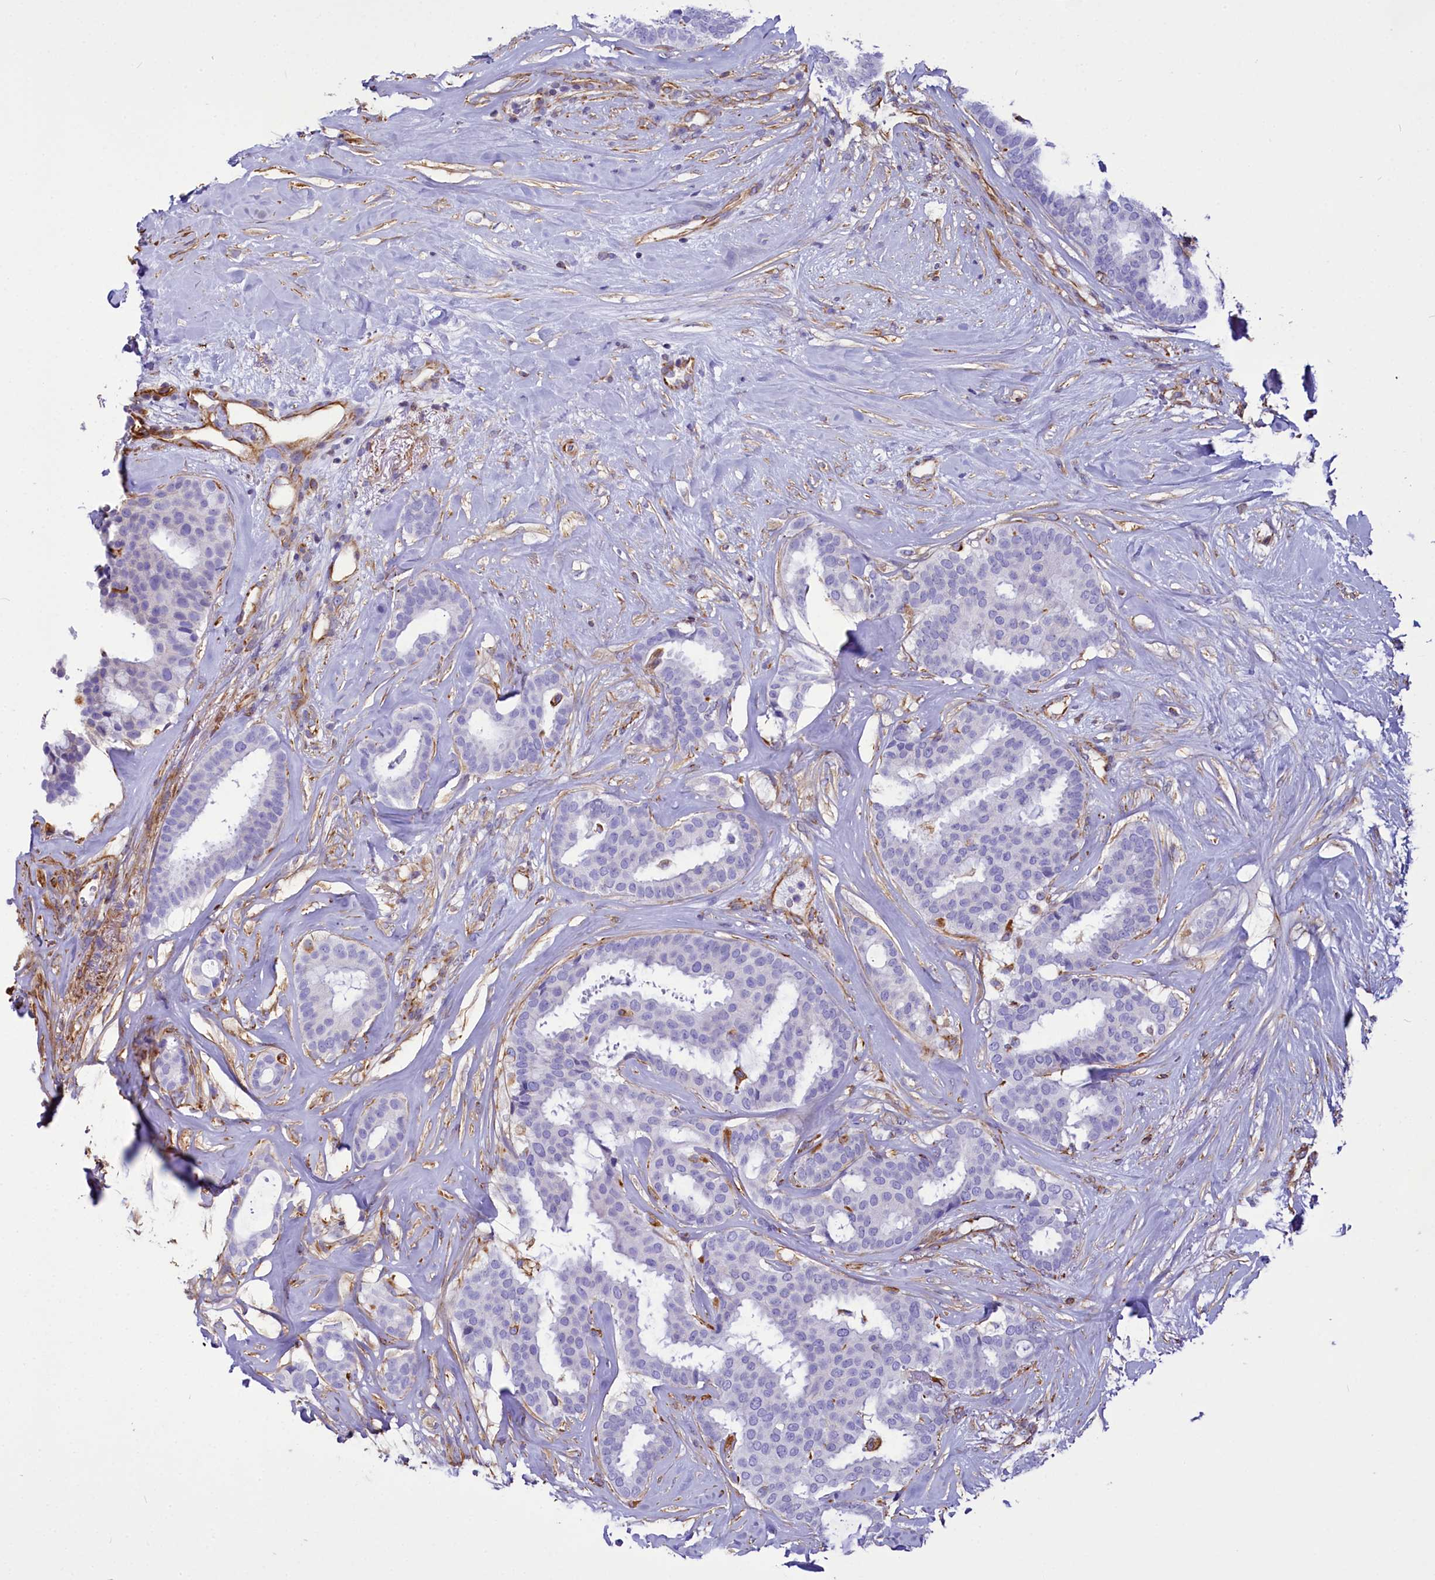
{"staining": {"intensity": "negative", "quantity": "none", "location": "none"}, "tissue": "breast cancer", "cell_type": "Tumor cells", "image_type": "cancer", "snomed": [{"axis": "morphology", "description": "Duct carcinoma"}, {"axis": "topography", "description": "Breast"}], "caption": "Breast cancer stained for a protein using IHC demonstrates no expression tumor cells.", "gene": "CD99", "patient": {"sex": "female", "age": 75}}